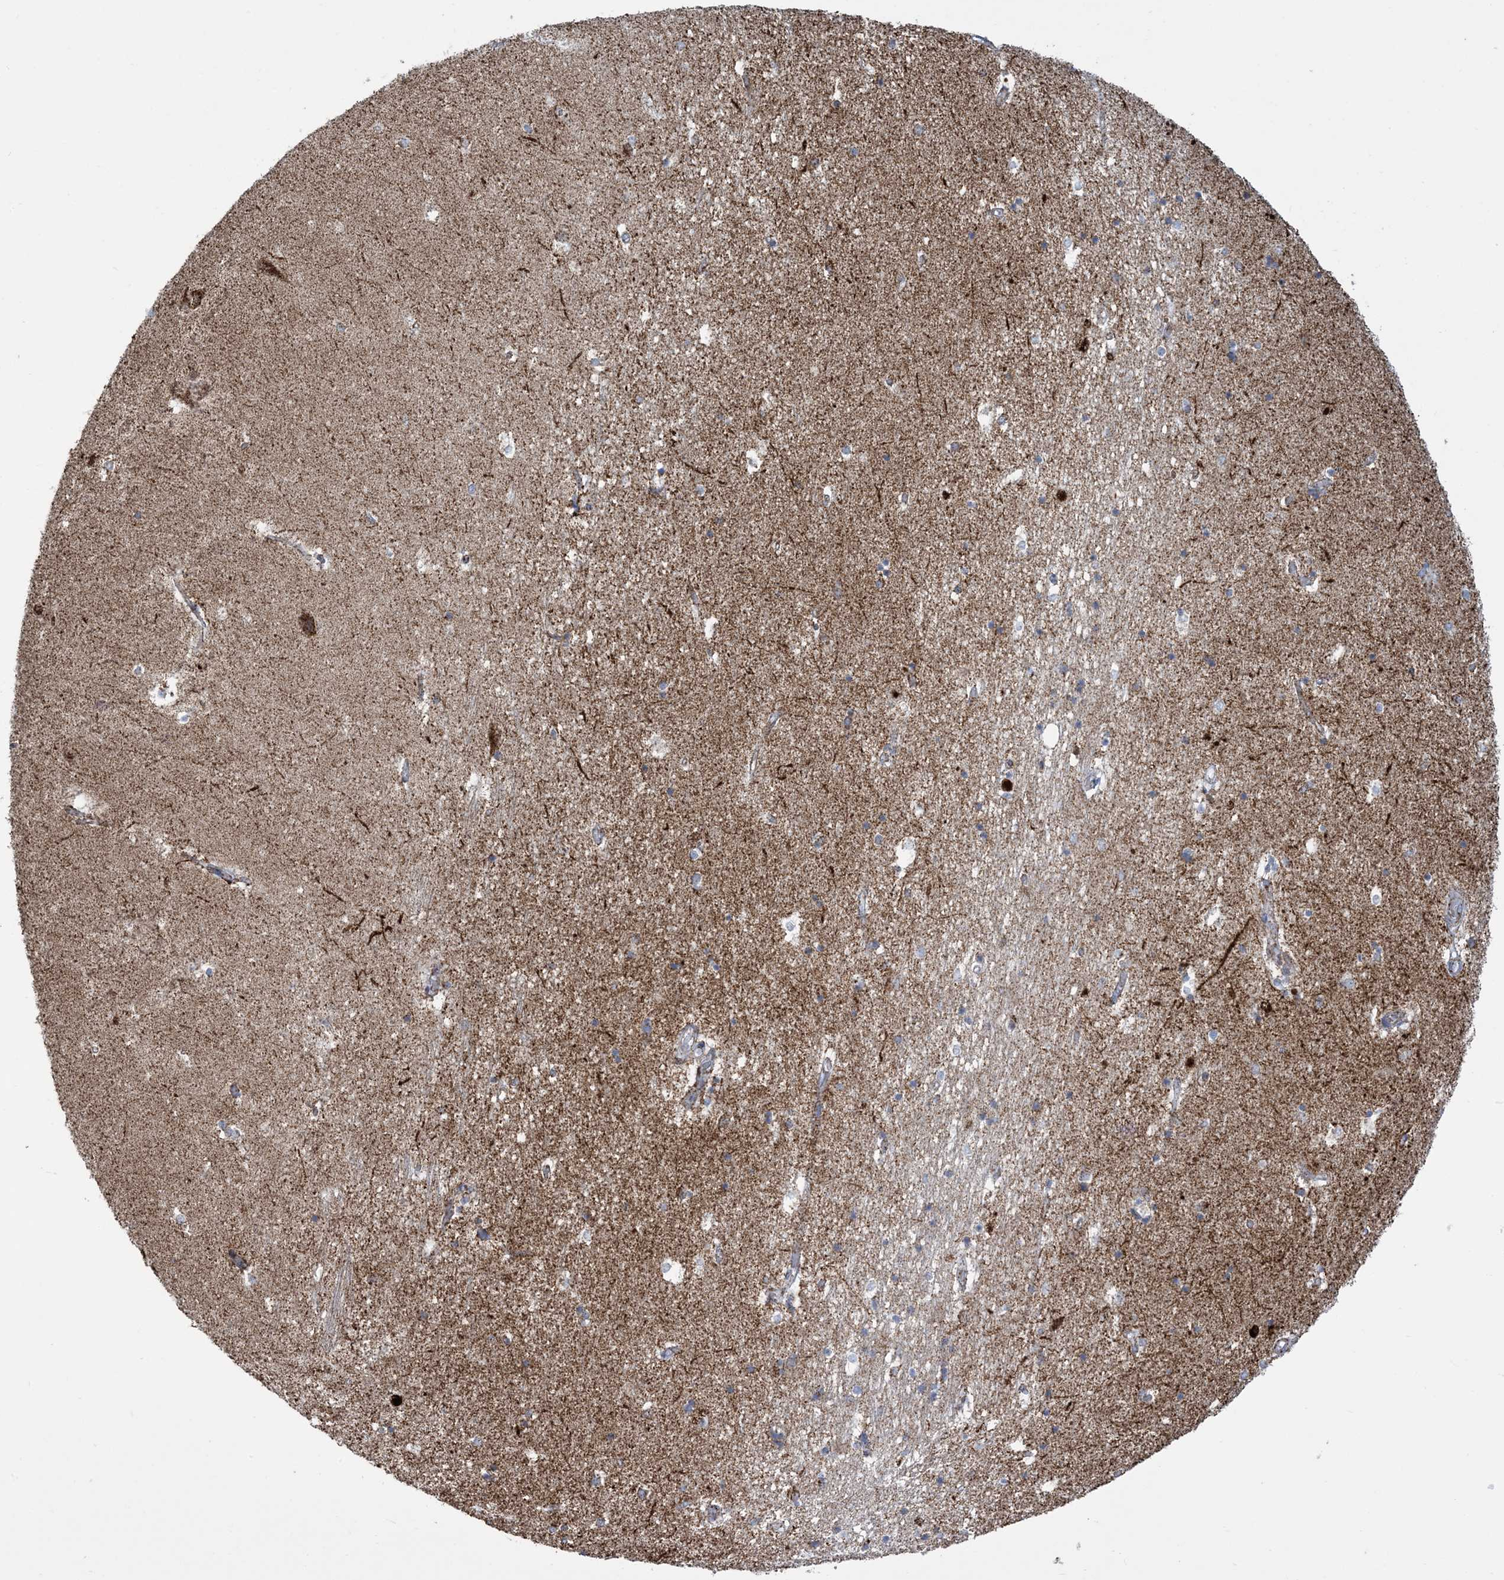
{"staining": {"intensity": "moderate", "quantity": "<25%", "location": "cytoplasmic/membranous"}, "tissue": "hippocampus", "cell_type": "Glial cells", "image_type": "normal", "snomed": [{"axis": "morphology", "description": "Normal tissue, NOS"}, {"axis": "topography", "description": "Hippocampus"}], "caption": "This histopathology image demonstrates IHC staining of unremarkable hippocampus, with low moderate cytoplasmic/membranous expression in about <25% of glial cells.", "gene": "SAMM50", "patient": {"sex": "male", "age": 45}}